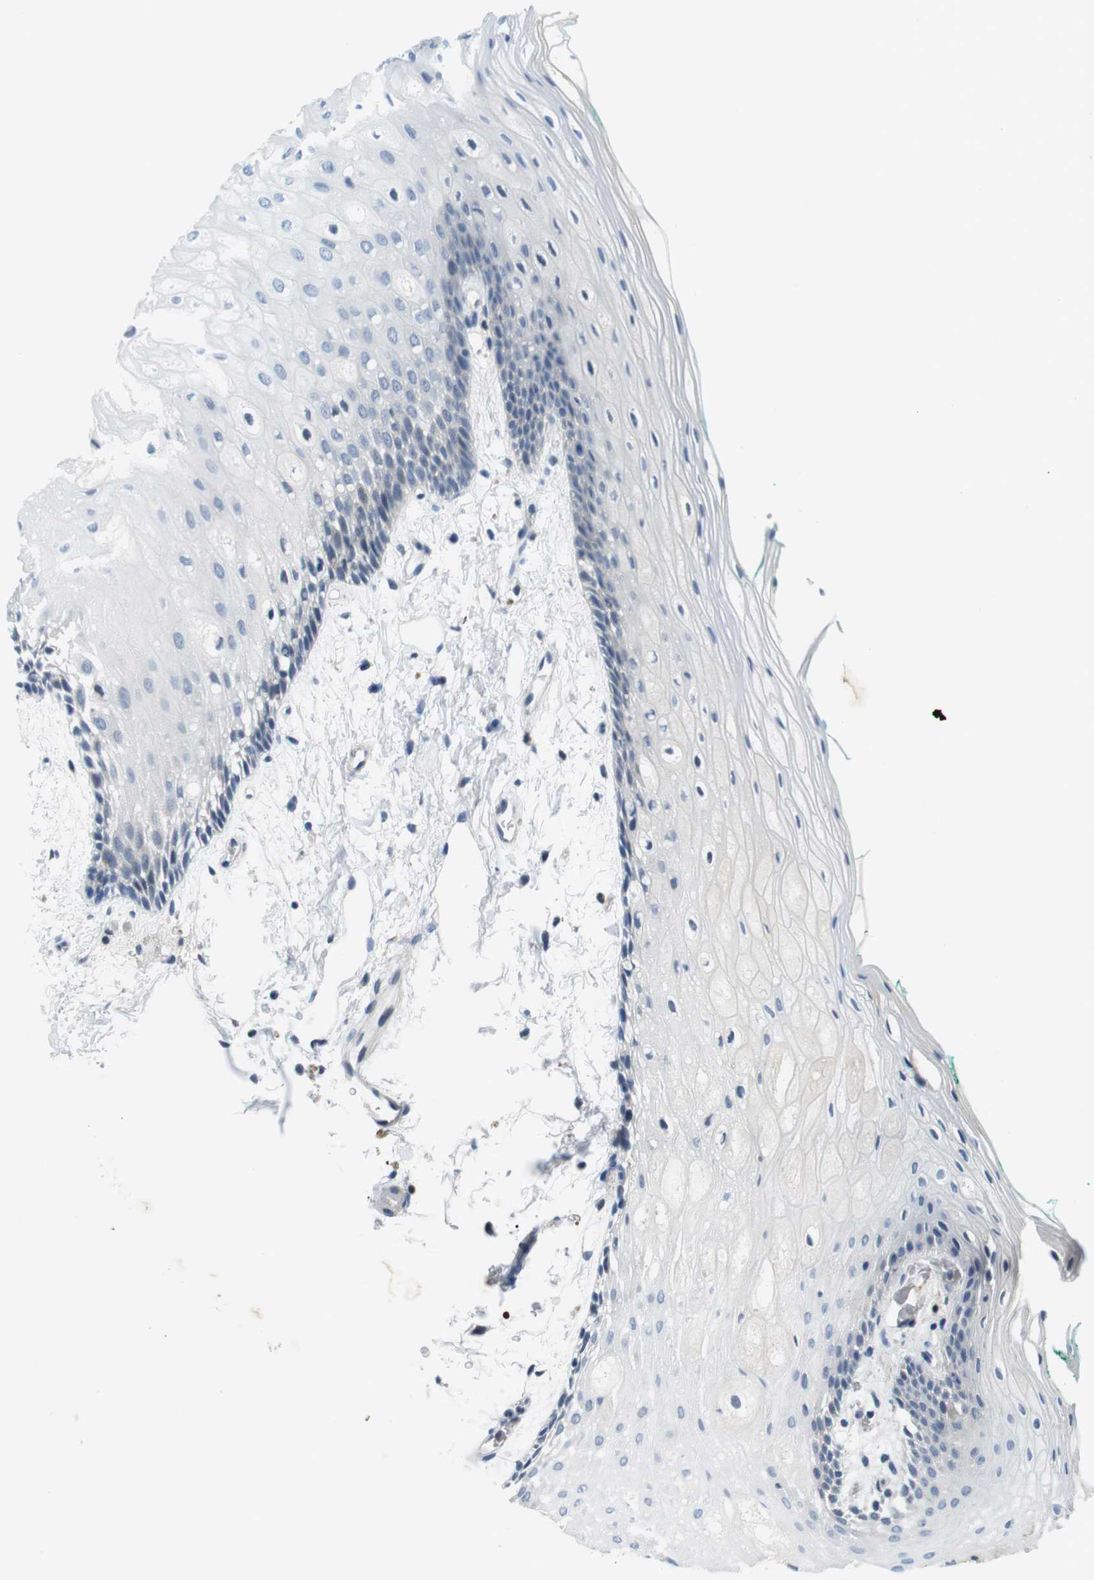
{"staining": {"intensity": "negative", "quantity": "none", "location": "none"}, "tissue": "oral mucosa", "cell_type": "Squamous epithelial cells", "image_type": "normal", "snomed": [{"axis": "morphology", "description": "Normal tissue, NOS"}, {"axis": "topography", "description": "Skeletal muscle"}, {"axis": "topography", "description": "Oral tissue"}, {"axis": "topography", "description": "Peripheral nerve tissue"}], "caption": "A histopathology image of human oral mucosa is negative for staining in squamous epithelial cells.", "gene": "WSCD1", "patient": {"sex": "female", "age": 84}}